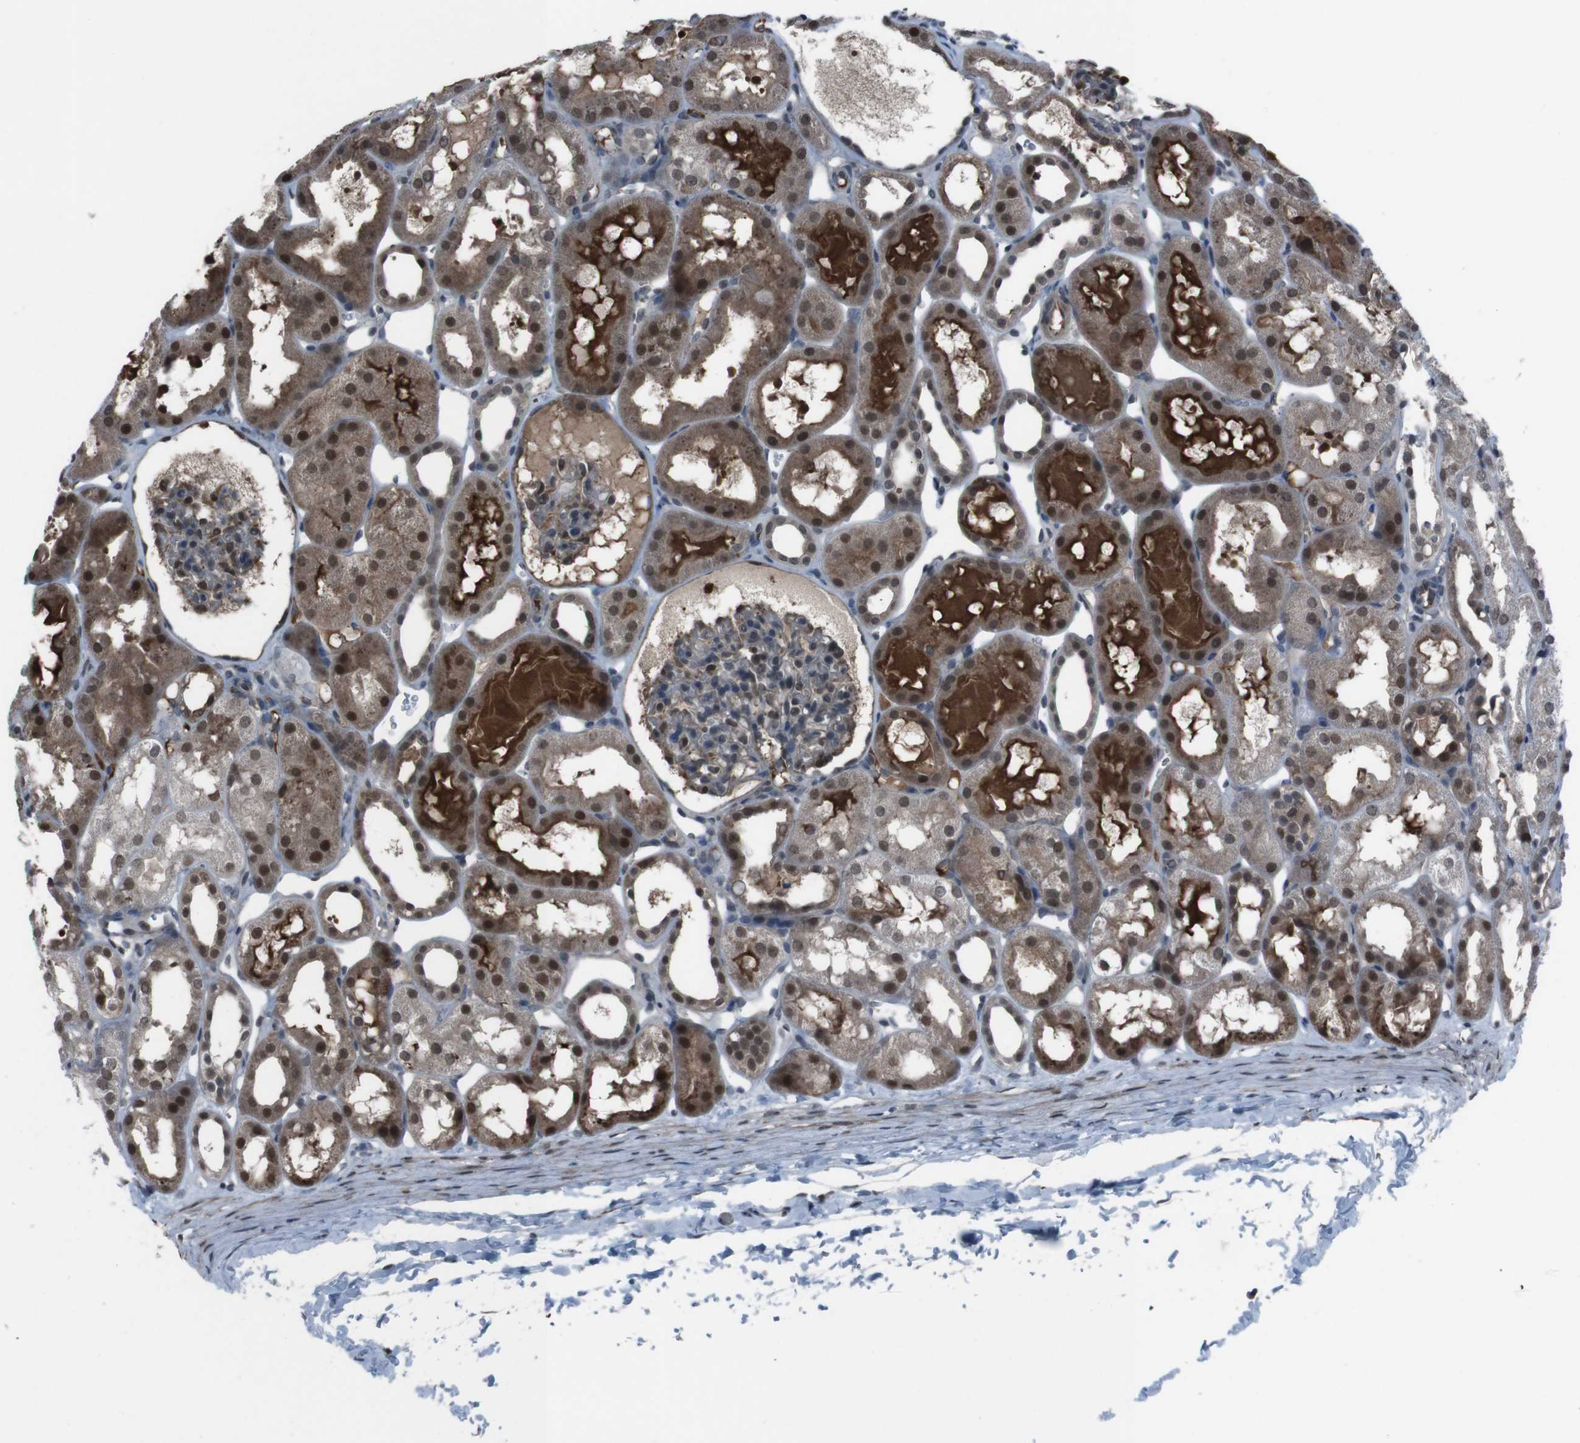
{"staining": {"intensity": "moderate", "quantity": ">75%", "location": "cytoplasmic/membranous,nuclear"}, "tissue": "kidney", "cell_type": "Cells in glomeruli", "image_type": "normal", "snomed": [{"axis": "morphology", "description": "Normal tissue, NOS"}, {"axis": "topography", "description": "Kidney"}, {"axis": "topography", "description": "Urinary bladder"}], "caption": "Immunohistochemistry staining of unremarkable kidney, which displays medium levels of moderate cytoplasmic/membranous,nuclear expression in approximately >75% of cells in glomeruli indicating moderate cytoplasmic/membranous,nuclear protein expression. The staining was performed using DAB (3,3'-diaminobenzidine) (brown) for protein detection and nuclei were counterstained in hematoxylin (blue).", "gene": "SS18L1", "patient": {"sex": "male", "age": 16}}